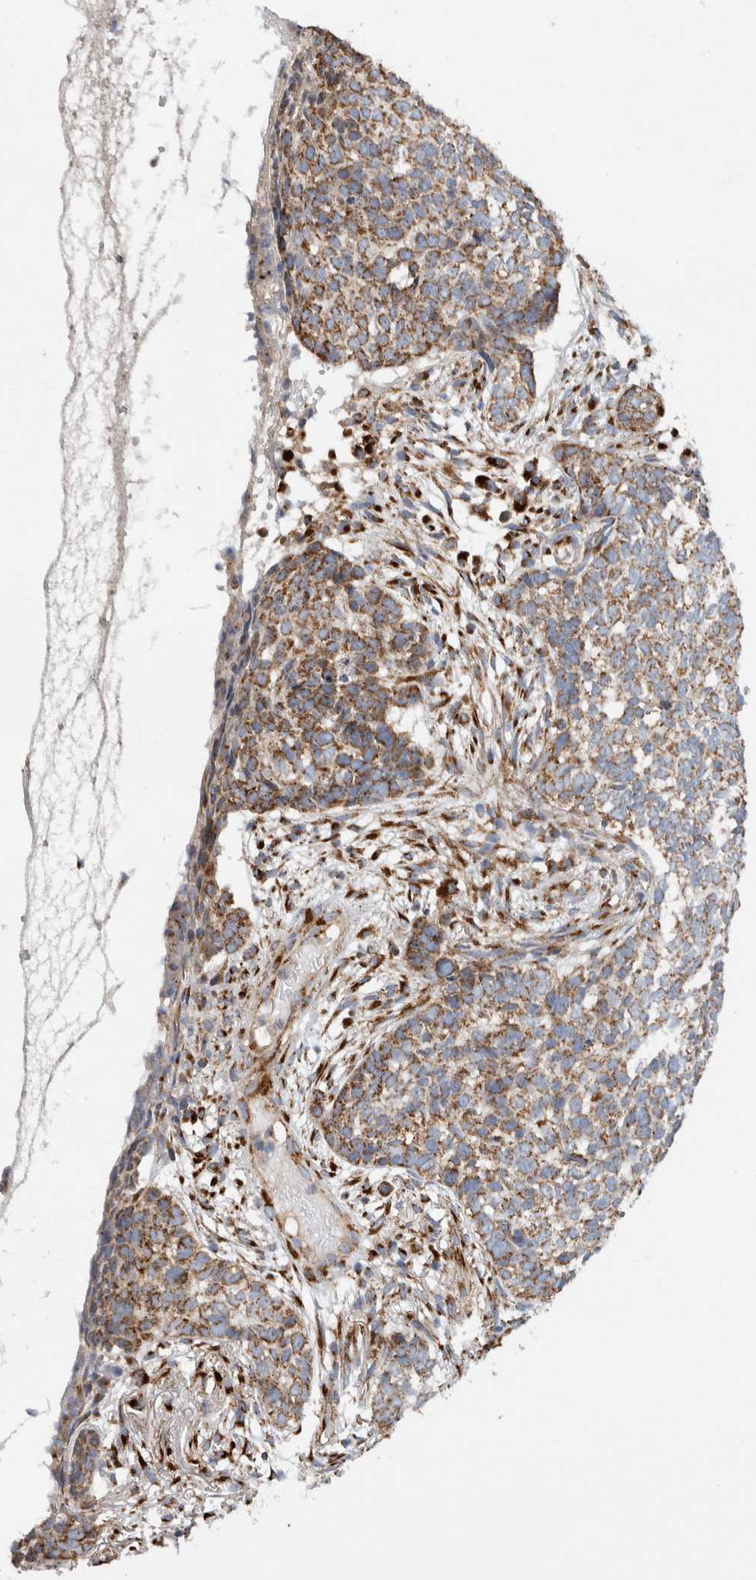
{"staining": {"intensity": "moderate", "quantity": ">75%", "location": "cytoplasmic/membranous"}, "tissue": "skin cancer", "cell_type": "Tumor cells", "image_type": "cancer", "snomed": [{"axis": "morphology", "description": "Basal cell carcinoma"}, {"axis": "topography", "description": "Skin"}], "caption": "Skin cancer (basal cell carcinoma) was stained to show a protein in brown. There is medium levels of moderate cytoplasmic/membranous expression in approximately >75% of tumor cells.", "gene": "IARS2", "patient": {"sex": "male", "age": 85}}